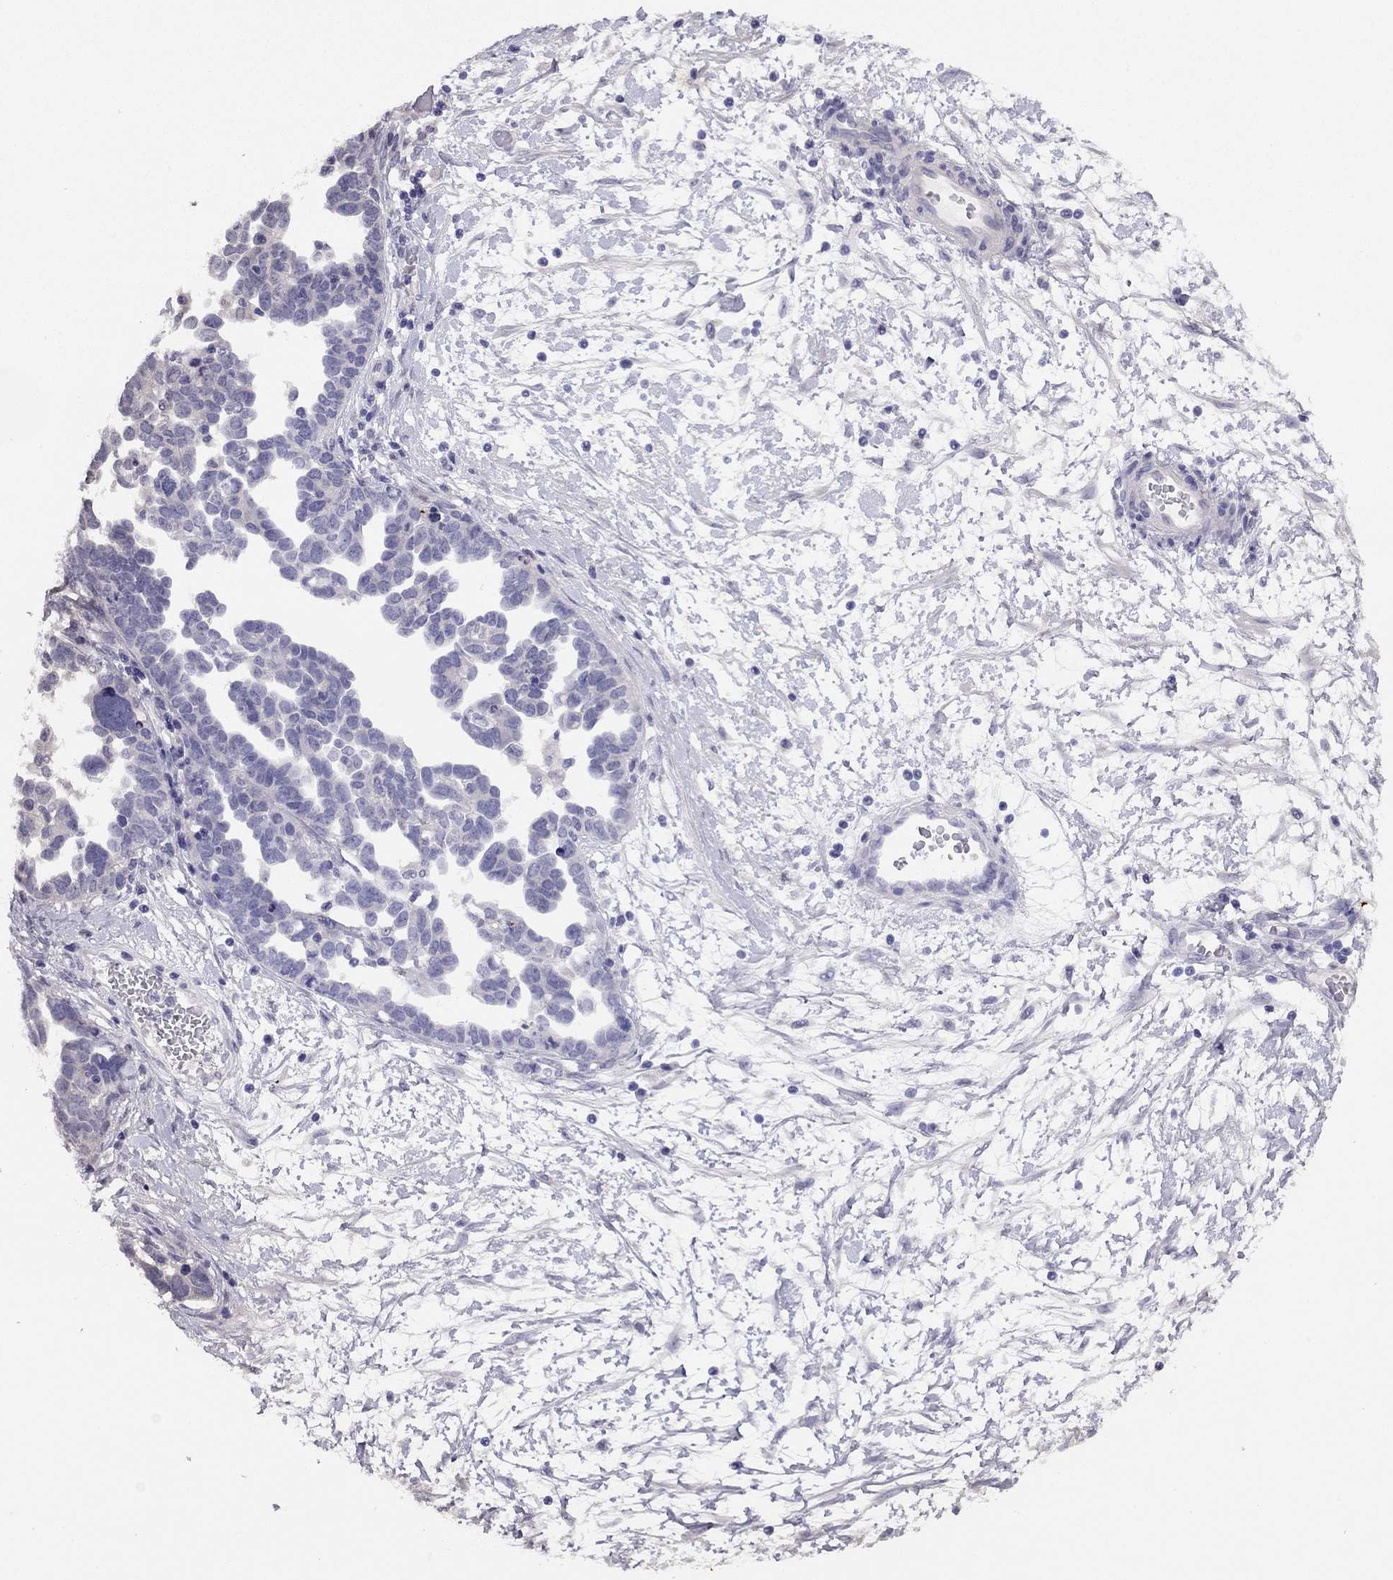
{"staining": {"intensity": "negative", "quantity": "none", "location": "none"}, "tissue": "ovarian cancer", "cell_type": "Tumor cells", "image_type": "cancer", "snomed": [{"axis": "morphology", "description": "Cystadenocarcinoma, serous, NOS"}, {"axis": "topography", "description": "Ovary"}], "caption": "Immunohistochemical staining of human serous cystadenocarcinoma (ovarian) shows no significant positivity in tumor cells.", "gene": "LRIT2", "patient": {"sex": "female", "age": 54}}